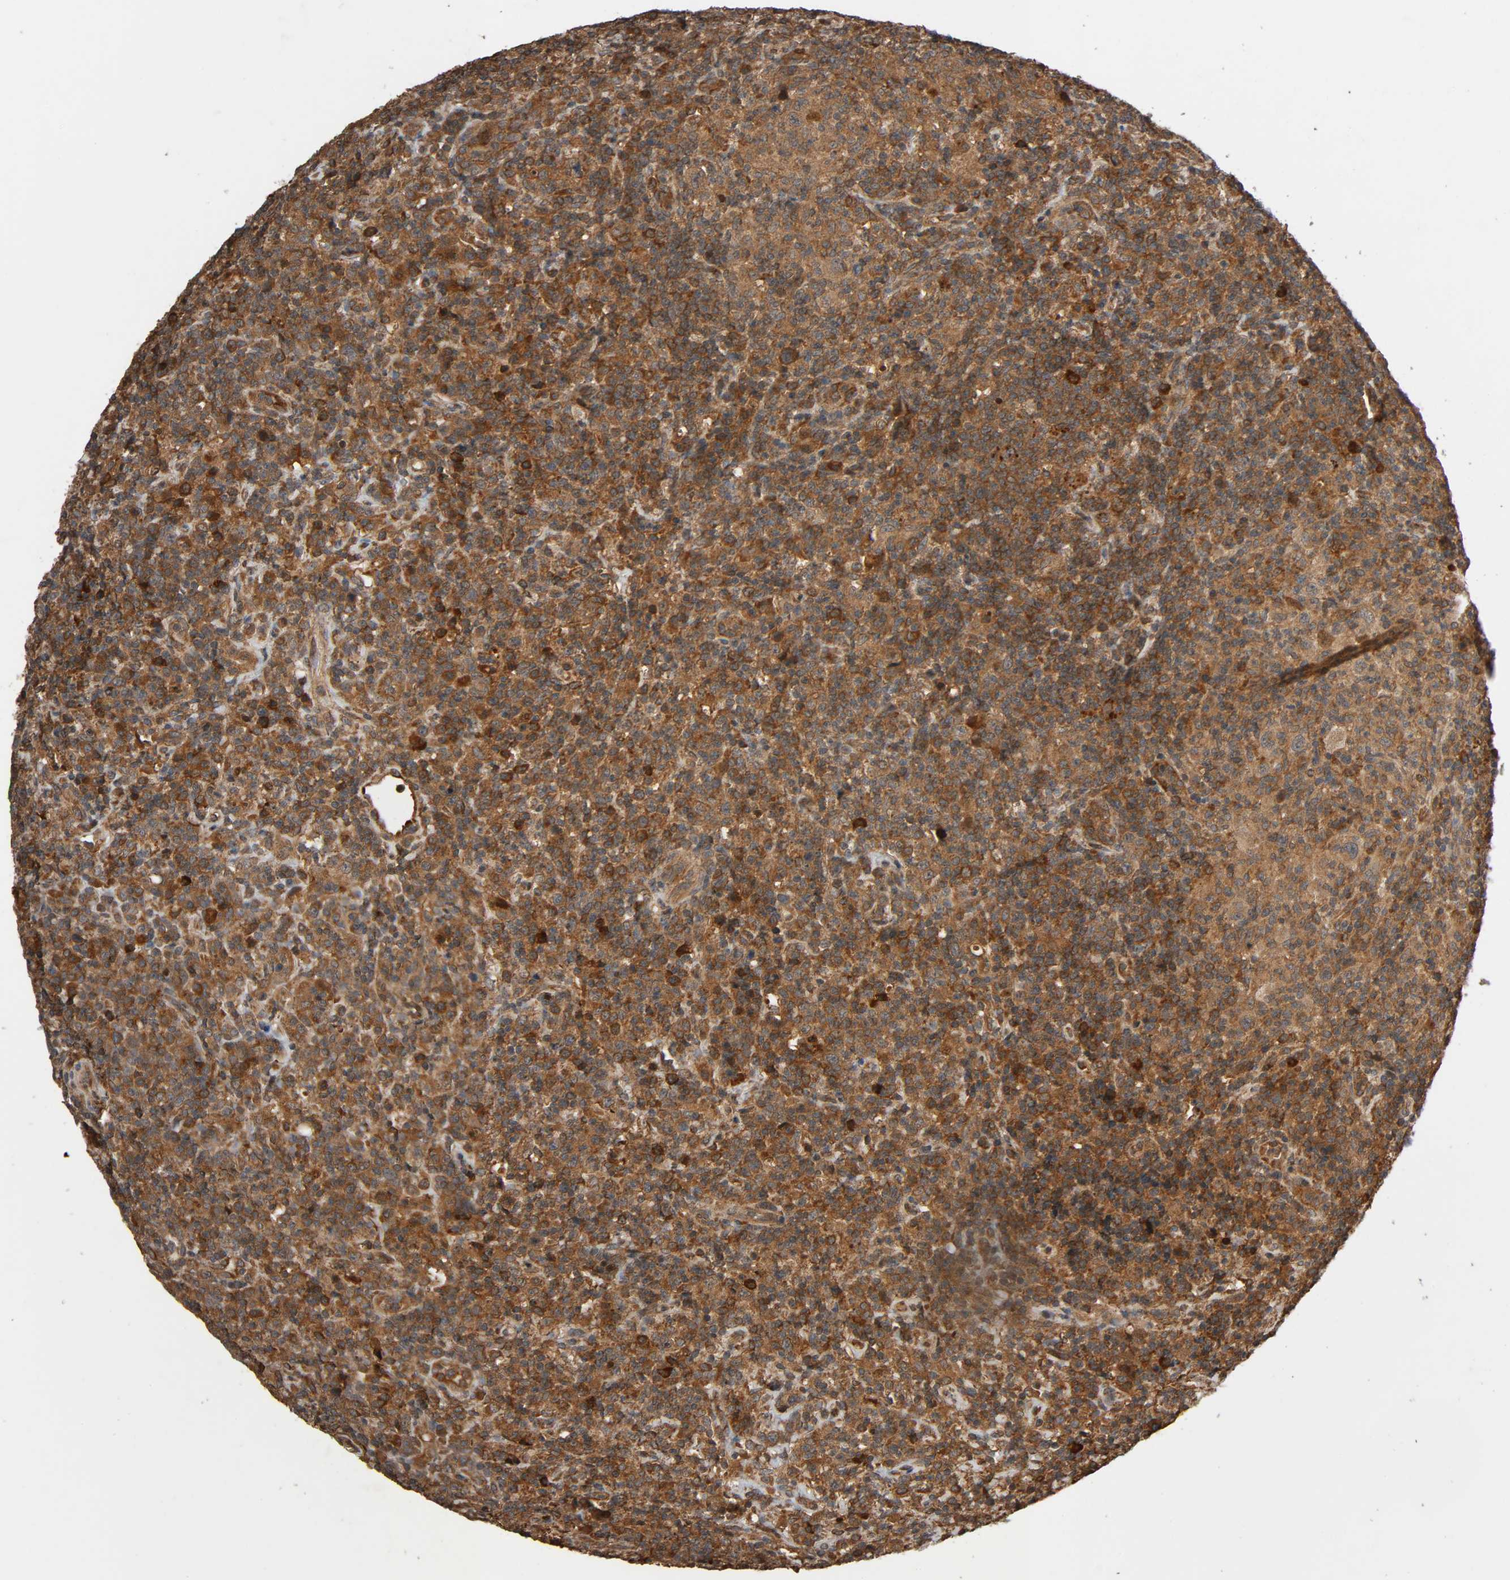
{"staining": {"intensity": "strong", "quantity": ">75%", "location": "cytoplasmic/membranous"}, "tissue": "lymphoma", "cell_type": "Tumor cells", "image_type": "cancer", "snomed": [{"axis": "morphology", "description": "Hodgkin's disease, NOS"}, {"axis": "topography", "description": "Lymph node"}], "caption": "High-power microscopy captured an immunohistochemistry (IHC) photomicrograph of Hodgkin's disease, revealing strong cytoplasmic/membranous staining in approximately >75% of tumor cells.", "gene": "MAP3K8", "patient": {"sex": "male", "age": 65}}